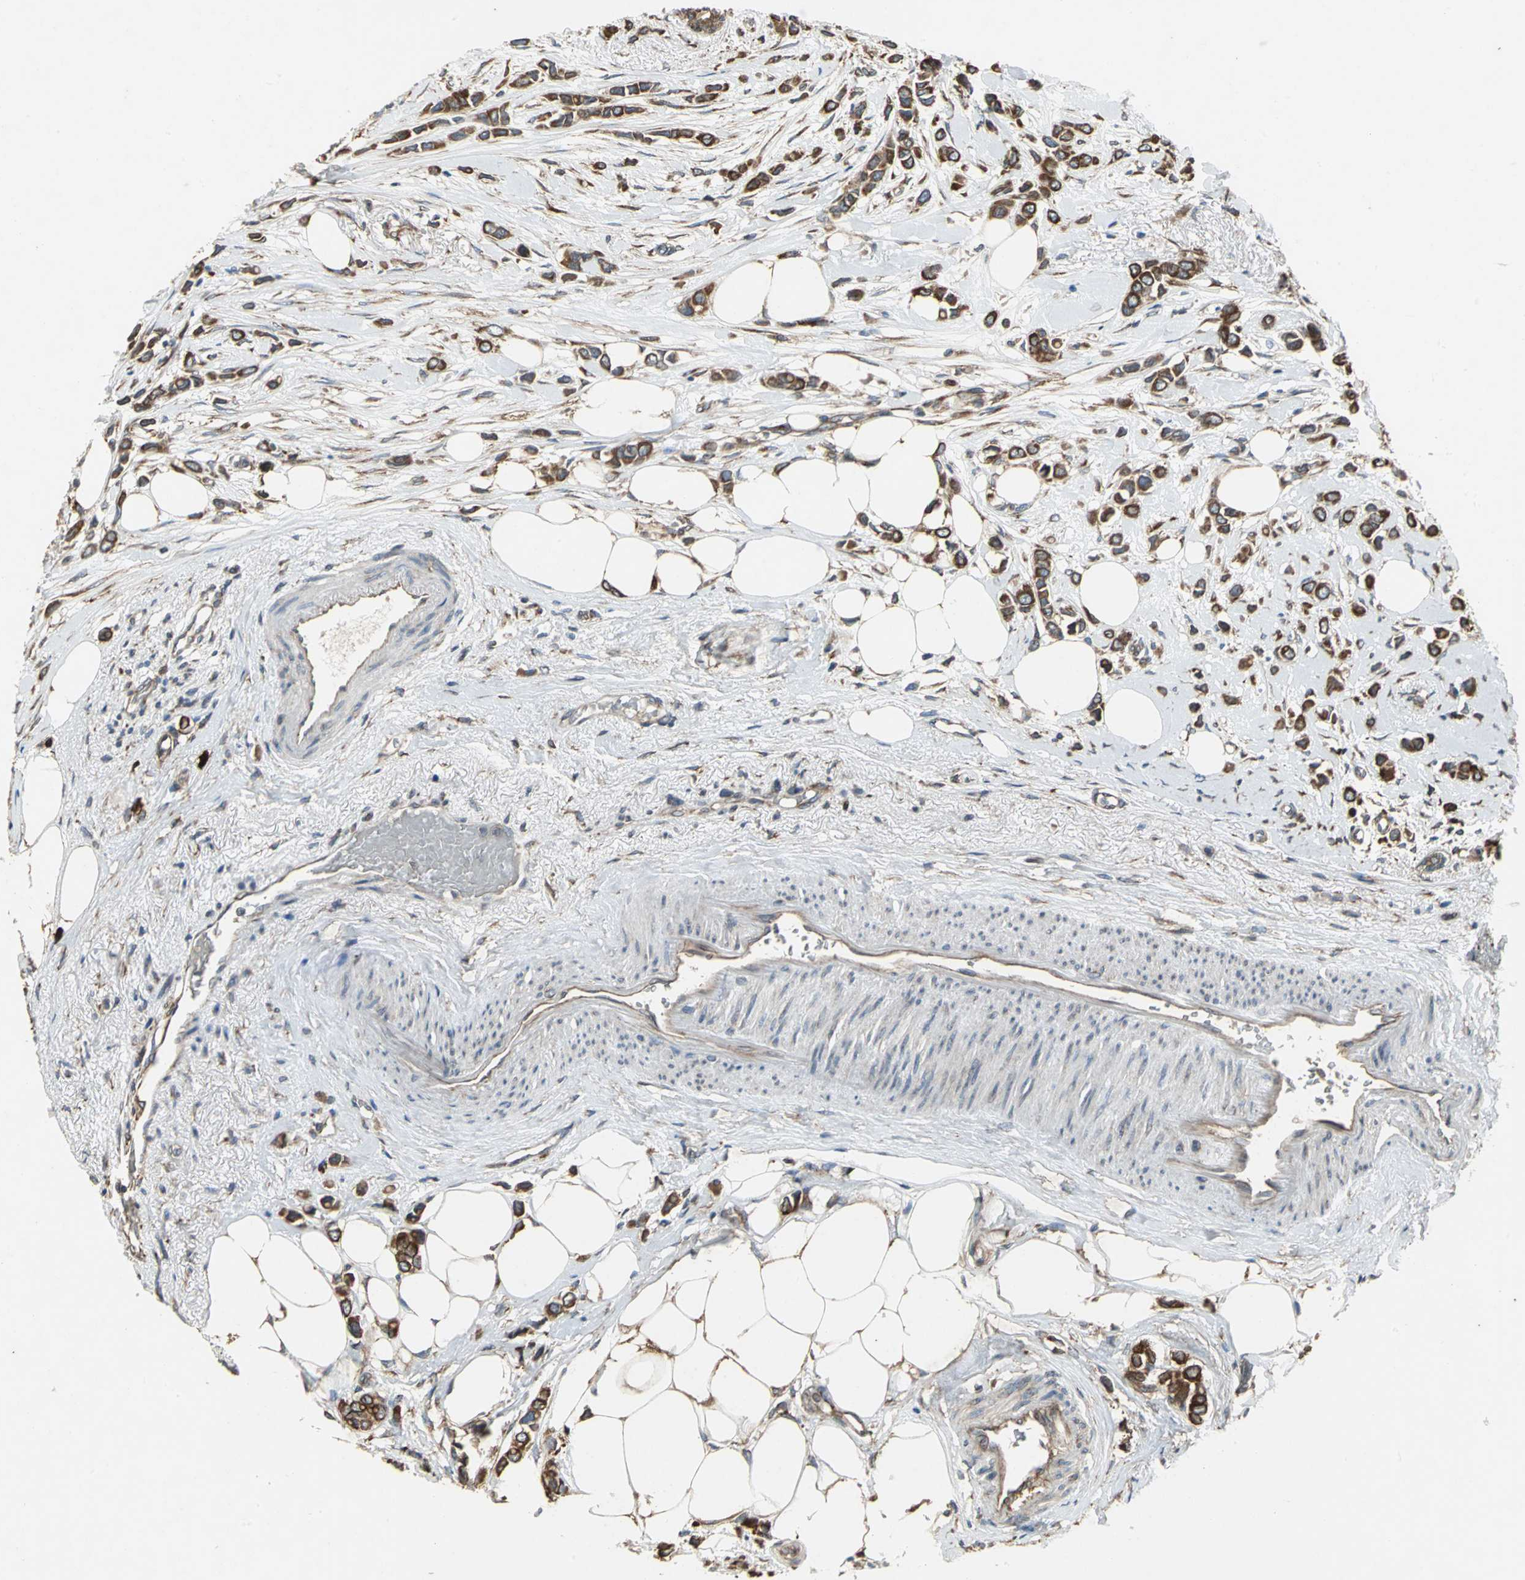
{"staining": {"intensity": "strong", "quantity": ">75%", "location": "cytoplasmic/membranous"}, "tissue": "breast cancer", "cell_type": "Tumor cells", "image_type": "cancer", "snomed": [{"axis": "morphology", "description": "Lobular carcinoma"}, {"axis": "topography", "description": "Breast"}], "caption": "Tumor cells show high levels of strong cytoplasmic/membranous positivity in about >75% of cells in breast cancer (lobular carcinoma).", "gene": "SYVN1", "patient": {"sex": "female", "age": 51}}